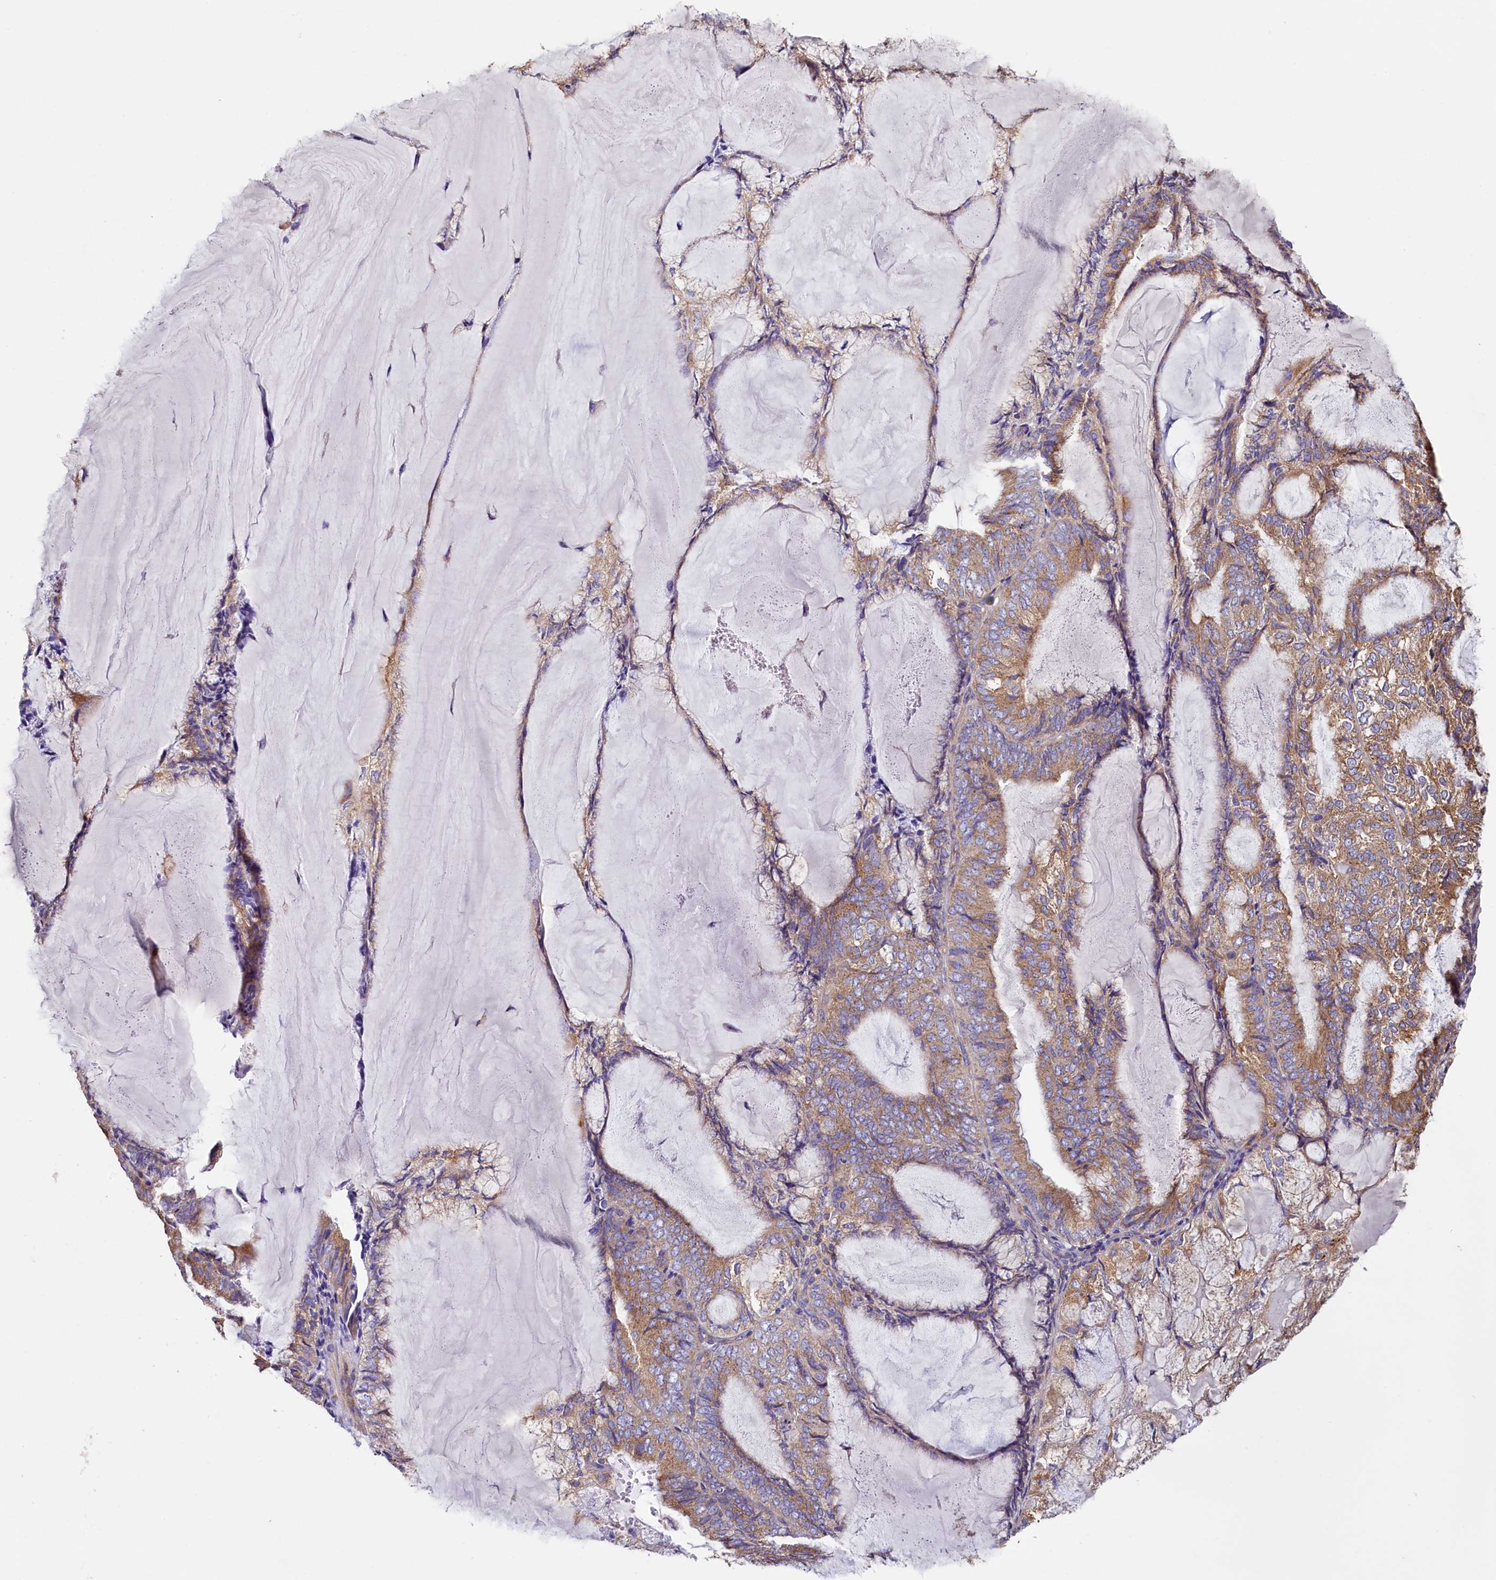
{"staining": {"intensity": "moderate", "quantity": ">75%", "location": "cytoplasmic/membranous"}, "tissue": "endometrial cancer", "cell_type": "Tumor cells", "image_type": "cancer", "snomed": [{"axis": "morphology", "description": "Adenocarcinoma, NOS"}, {"axis": "topography", "description": "Endometrium"}], "caption": "This is a micrograph of IHC staining of endometrial cancer, which shows moderate positivity in the cytoplasmic/membranous of tumor cells.", "gene": "GPR21", "patient": {"sex": "female", "age": 81}}